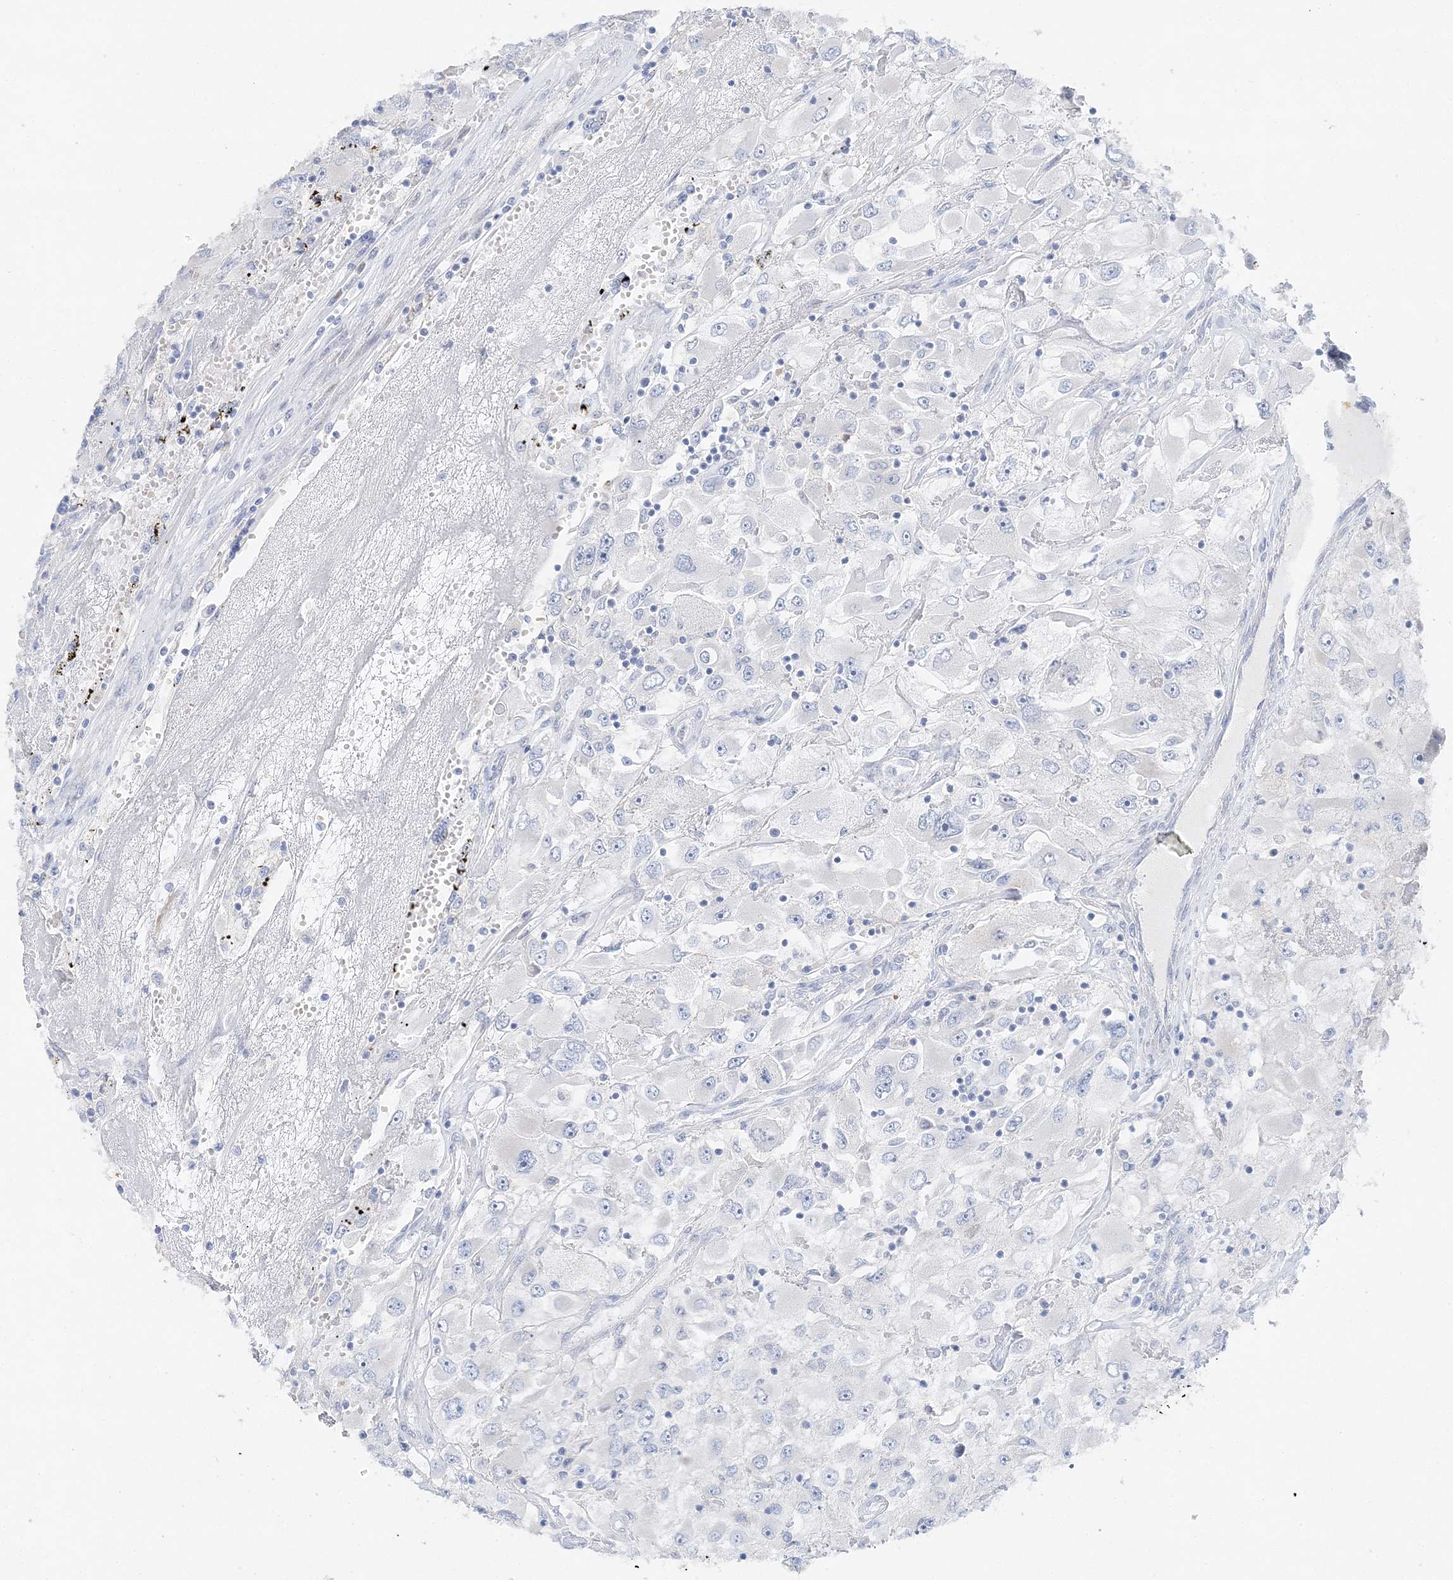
{"staining": {"intensity": "negative", "quantity": "none", "location": "none"}, "tissue": "renal cancer", "cell_type": "Tumor cells", "image_type": "cancer", "snomed": [{"axis": "morphology", "description": "Adenocarcinoma, NOS"}, {"axis": "topography", "description": "Kidney"}], "caption": "Renal cancer (adenocarcinoma) was stained to show a protein in brown. There is no significant expression in tumor cells.", "gene": "SLC5A6", "patient": {"sex": "female", "age": 52}}